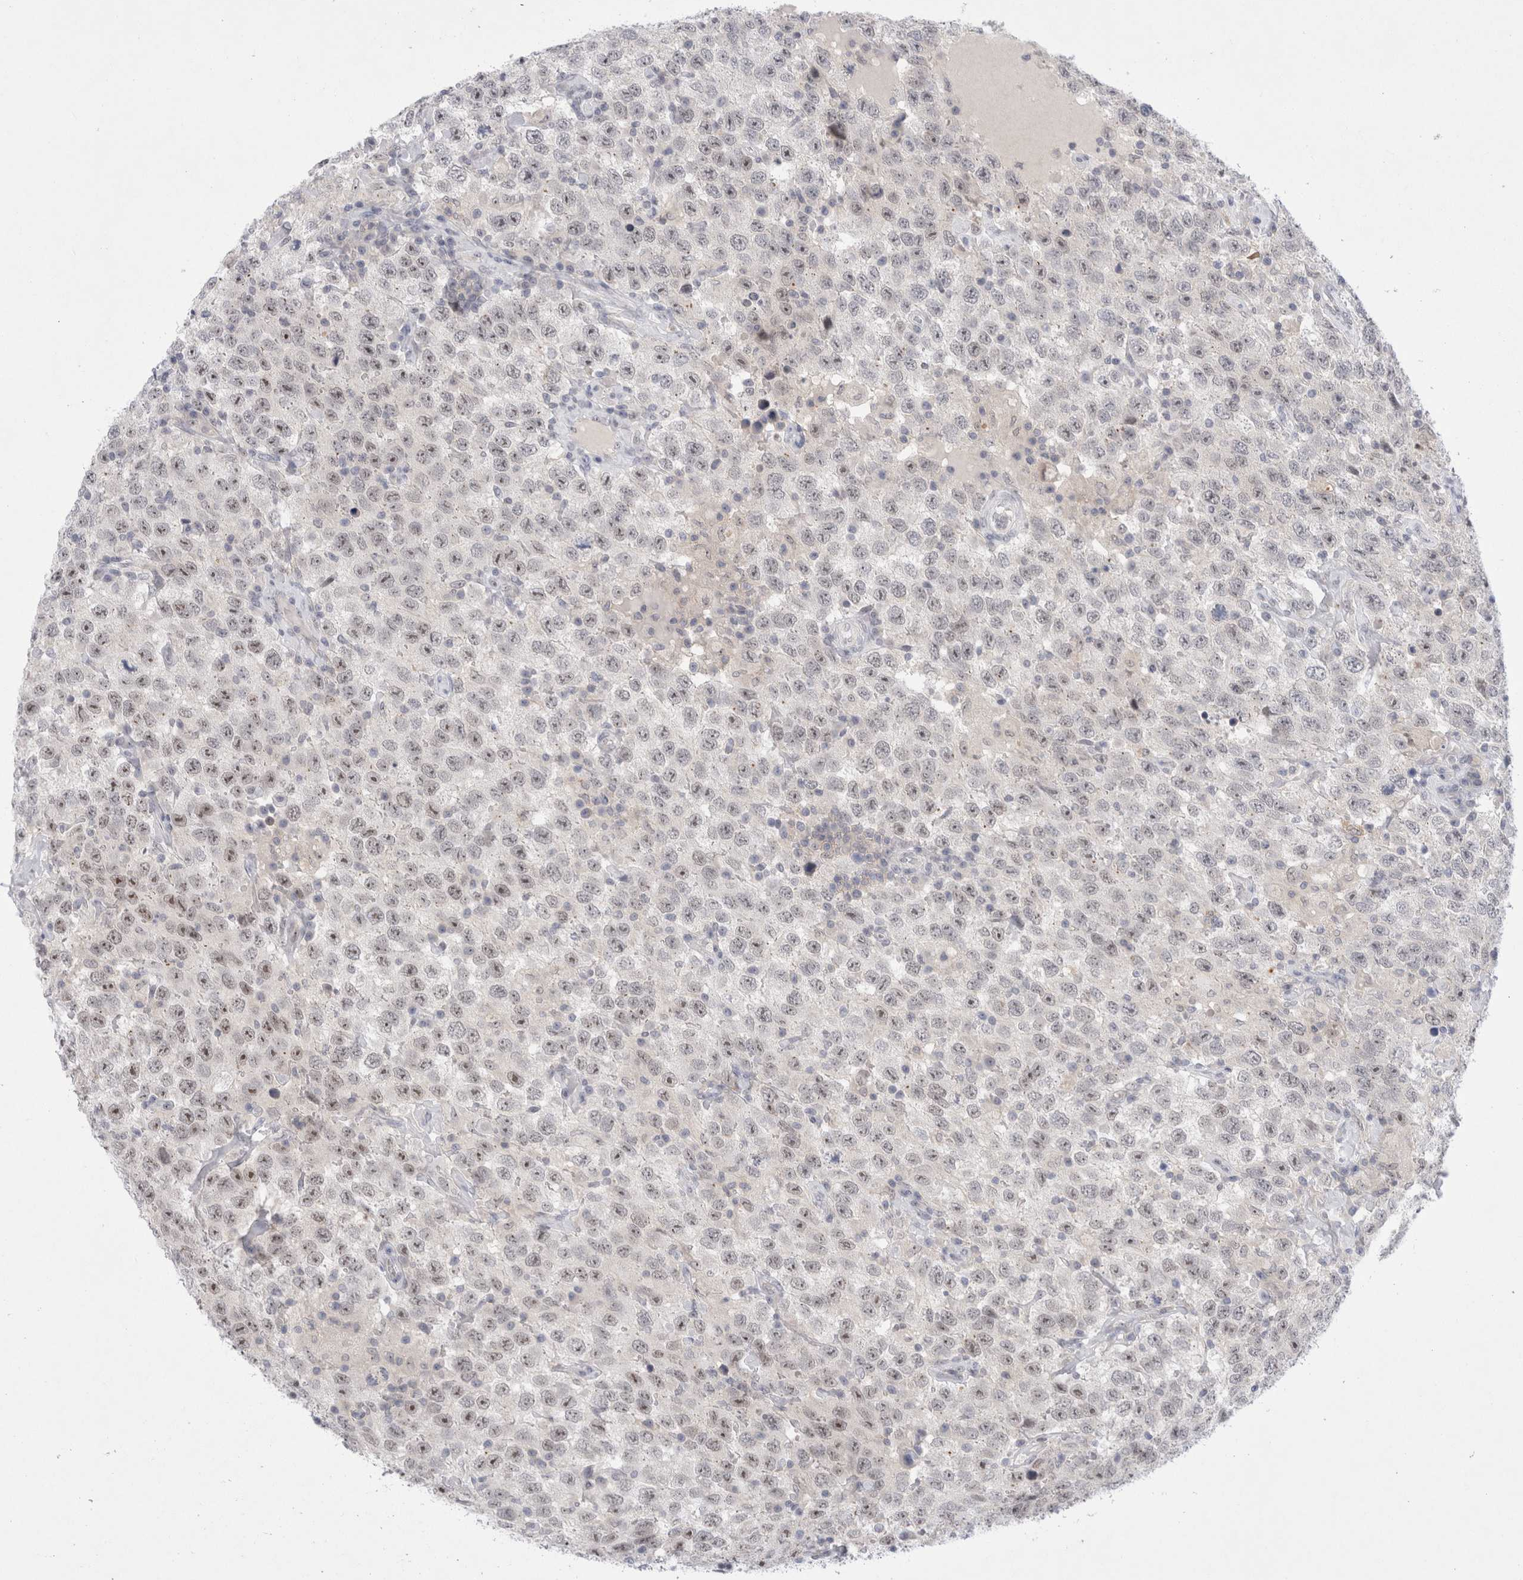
{"staining": {"intensity": "weak", "quantity": "25%-75%", "location": "nuclear"}, "tissue": "testis cancer", "cell_type": "Tumor cells", "image_type": "cancer", "snomed": [{"axis": "morphology", "description": "Seminoma, NOS"}, {"axis": "topography", "description": "Testis"}], "caption": "Protein expression analysis of human testis cancer (seminoma) reveals weak nuclear staining in approximately 25%-75% of tumor cells. The staining is performed using DAB (3,3'-diaminobenzidine) brown chromogen to label protein expression. The nuclei are counter-stained blue using hematoxylin.", "gene": "CERS5", "patient": {"sex": "male", "age": 41}}